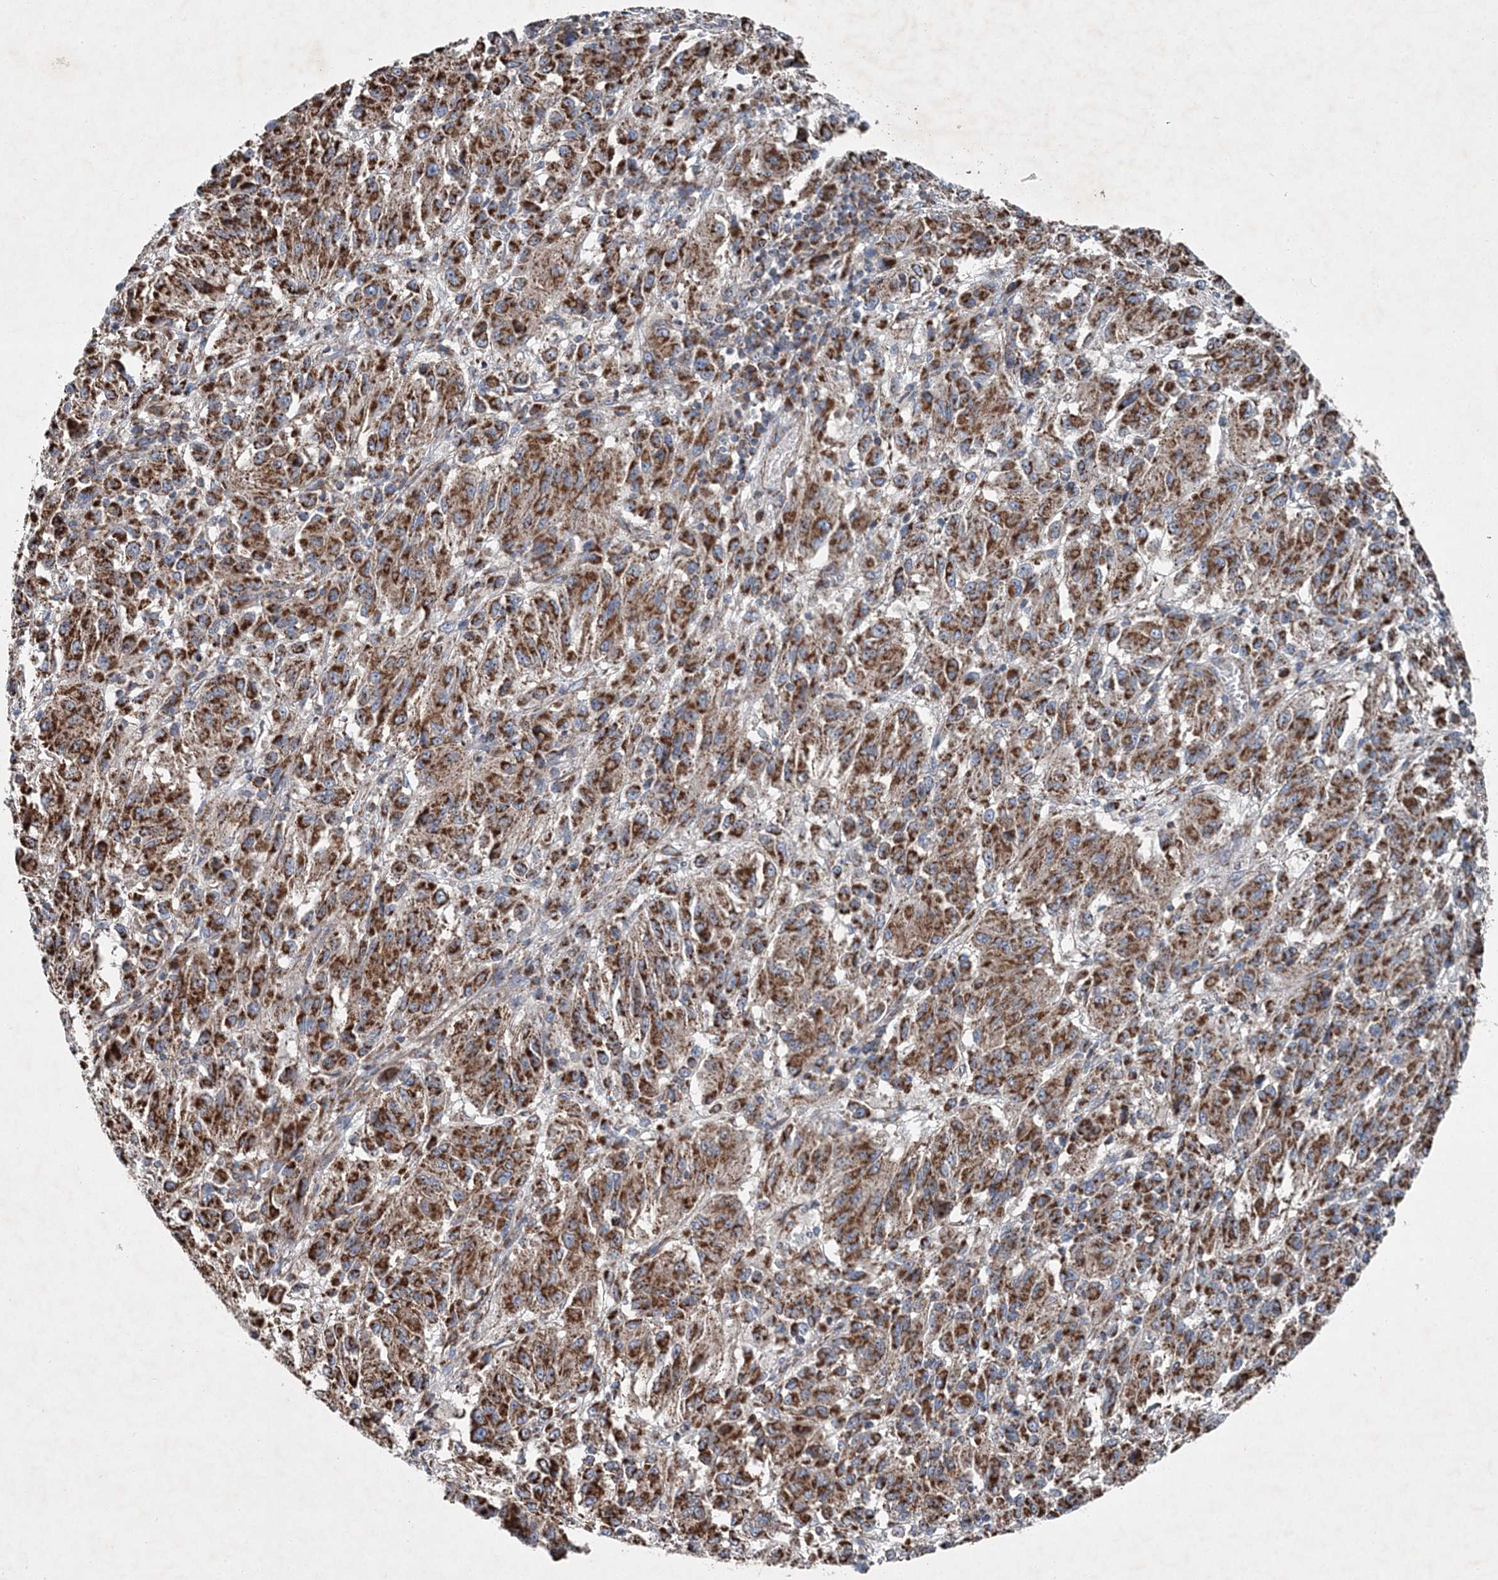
{"staining": {"intensity": "strong", "quantity": ">75%", "location": "cytoplasmic/membranous"}, "tissue": "melanoma", "cell_type": "Tumor cells", "image_type": "cancer", "snomed": [{"axis": "morphology", "description": "Malignant melanoma, Metastatic site"}, {"axis": "topography", "description": "Lung"}], "caption": "This is an image of IHC staining of melanoma, which shows strong staining in the cytoplasmic/membranous of tumor cells.", "gene": "SPAG16", "patient": {"sex": "male", "age": 64}}